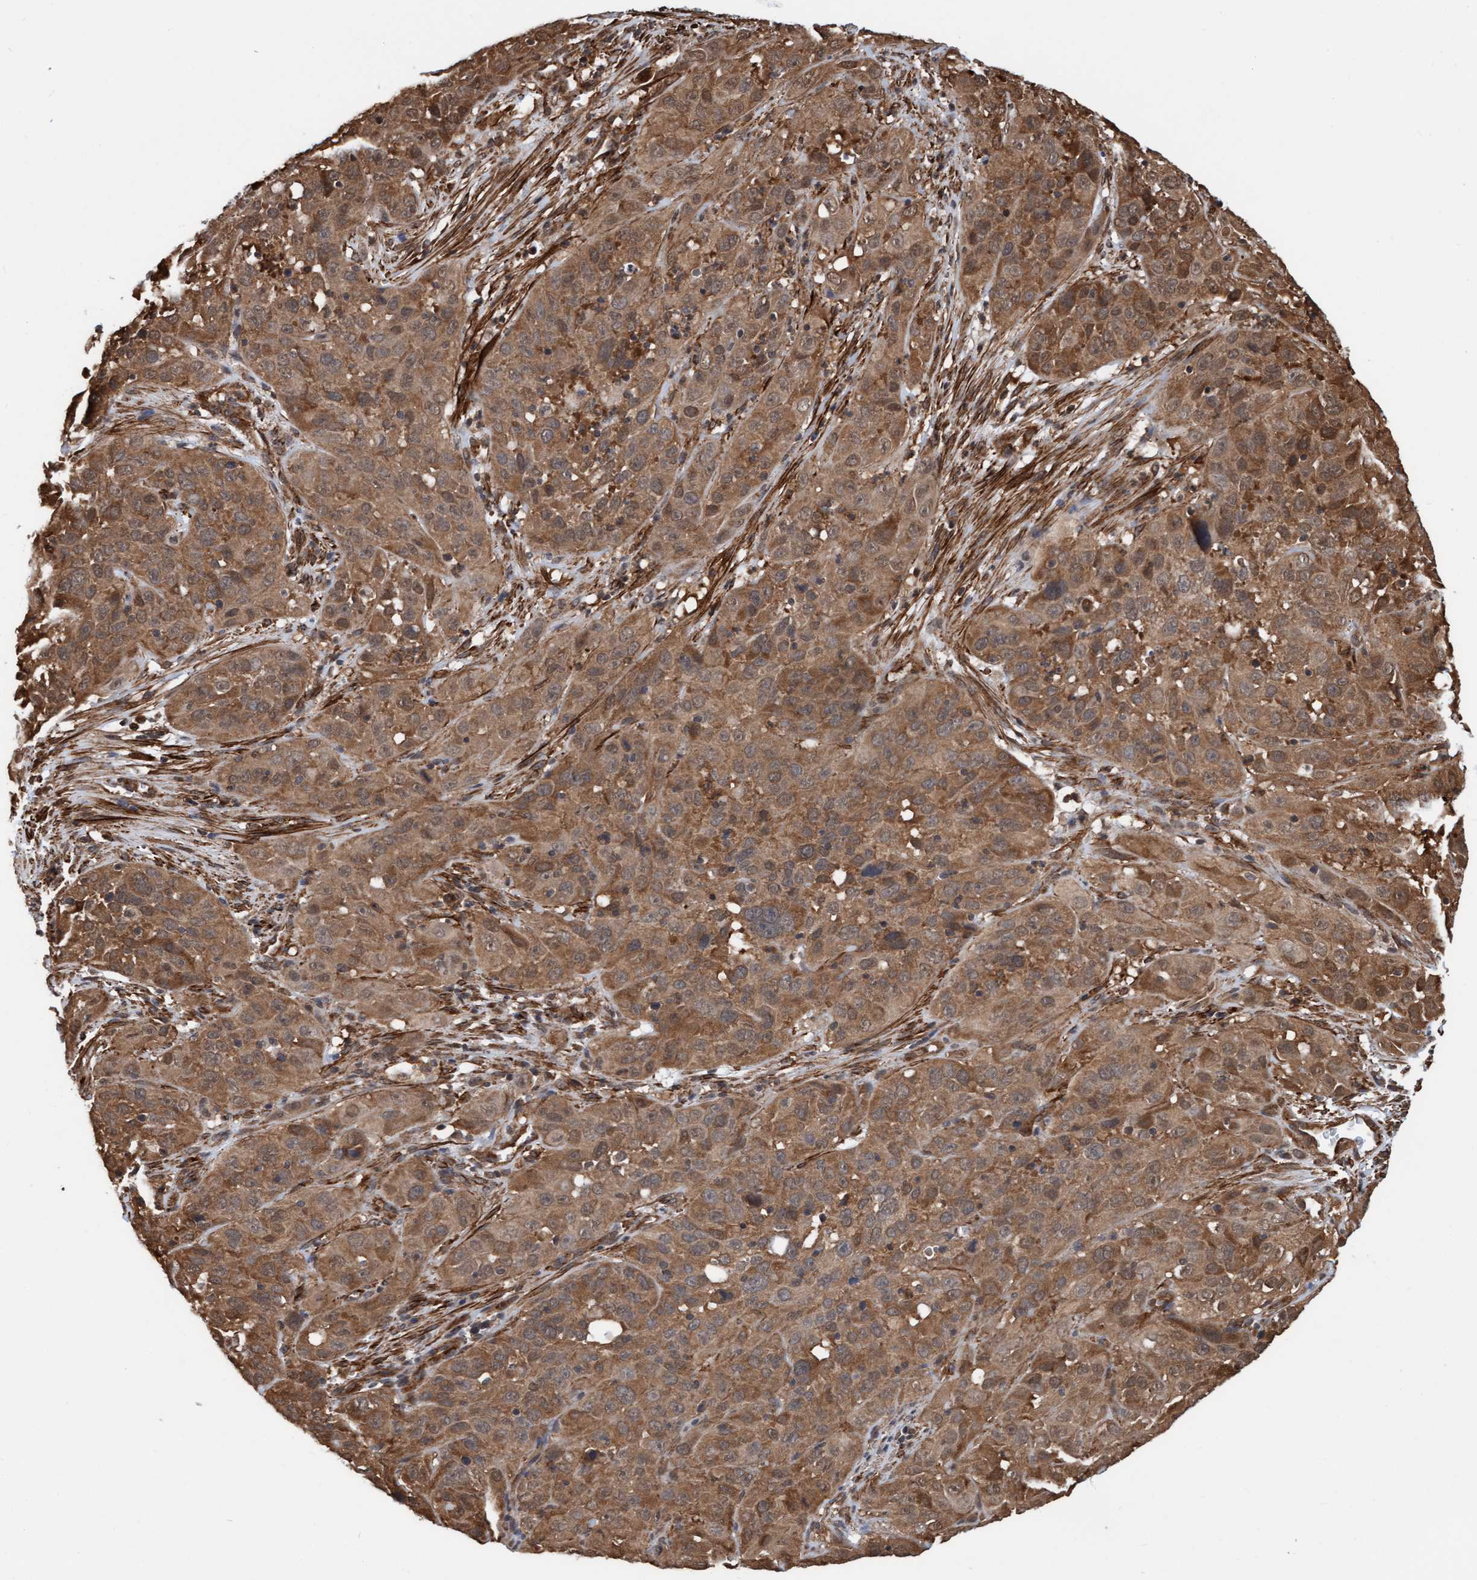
{"staining": {"intensity": "moderate", "quantity": ">75%", "location": "cytoplasmic/membranous,nuclear"}, "tissue": "cervical cancer", "cell_type": "Tumor cells", "image_type": "cancer", "snomed": [{"axis": "morphology", "description": "Squamous cell carcinoma, NOS"}, {"axis": "topography", "description": "Cervix"}], "caption": "Brown immunohistochemical staining in human cervical cancer (squamous cell carcinoma) exhibits moderate cytoplasmic/membranous and nuclear positivity in approximately >75% of tumor cells. The protein is stained brown, and the nuclei are stained in blue (DAB IHC with brightfield microscopy, high magnification).", "gene": "STXBP4", "patient": {"sex": "female", "age": 32}}